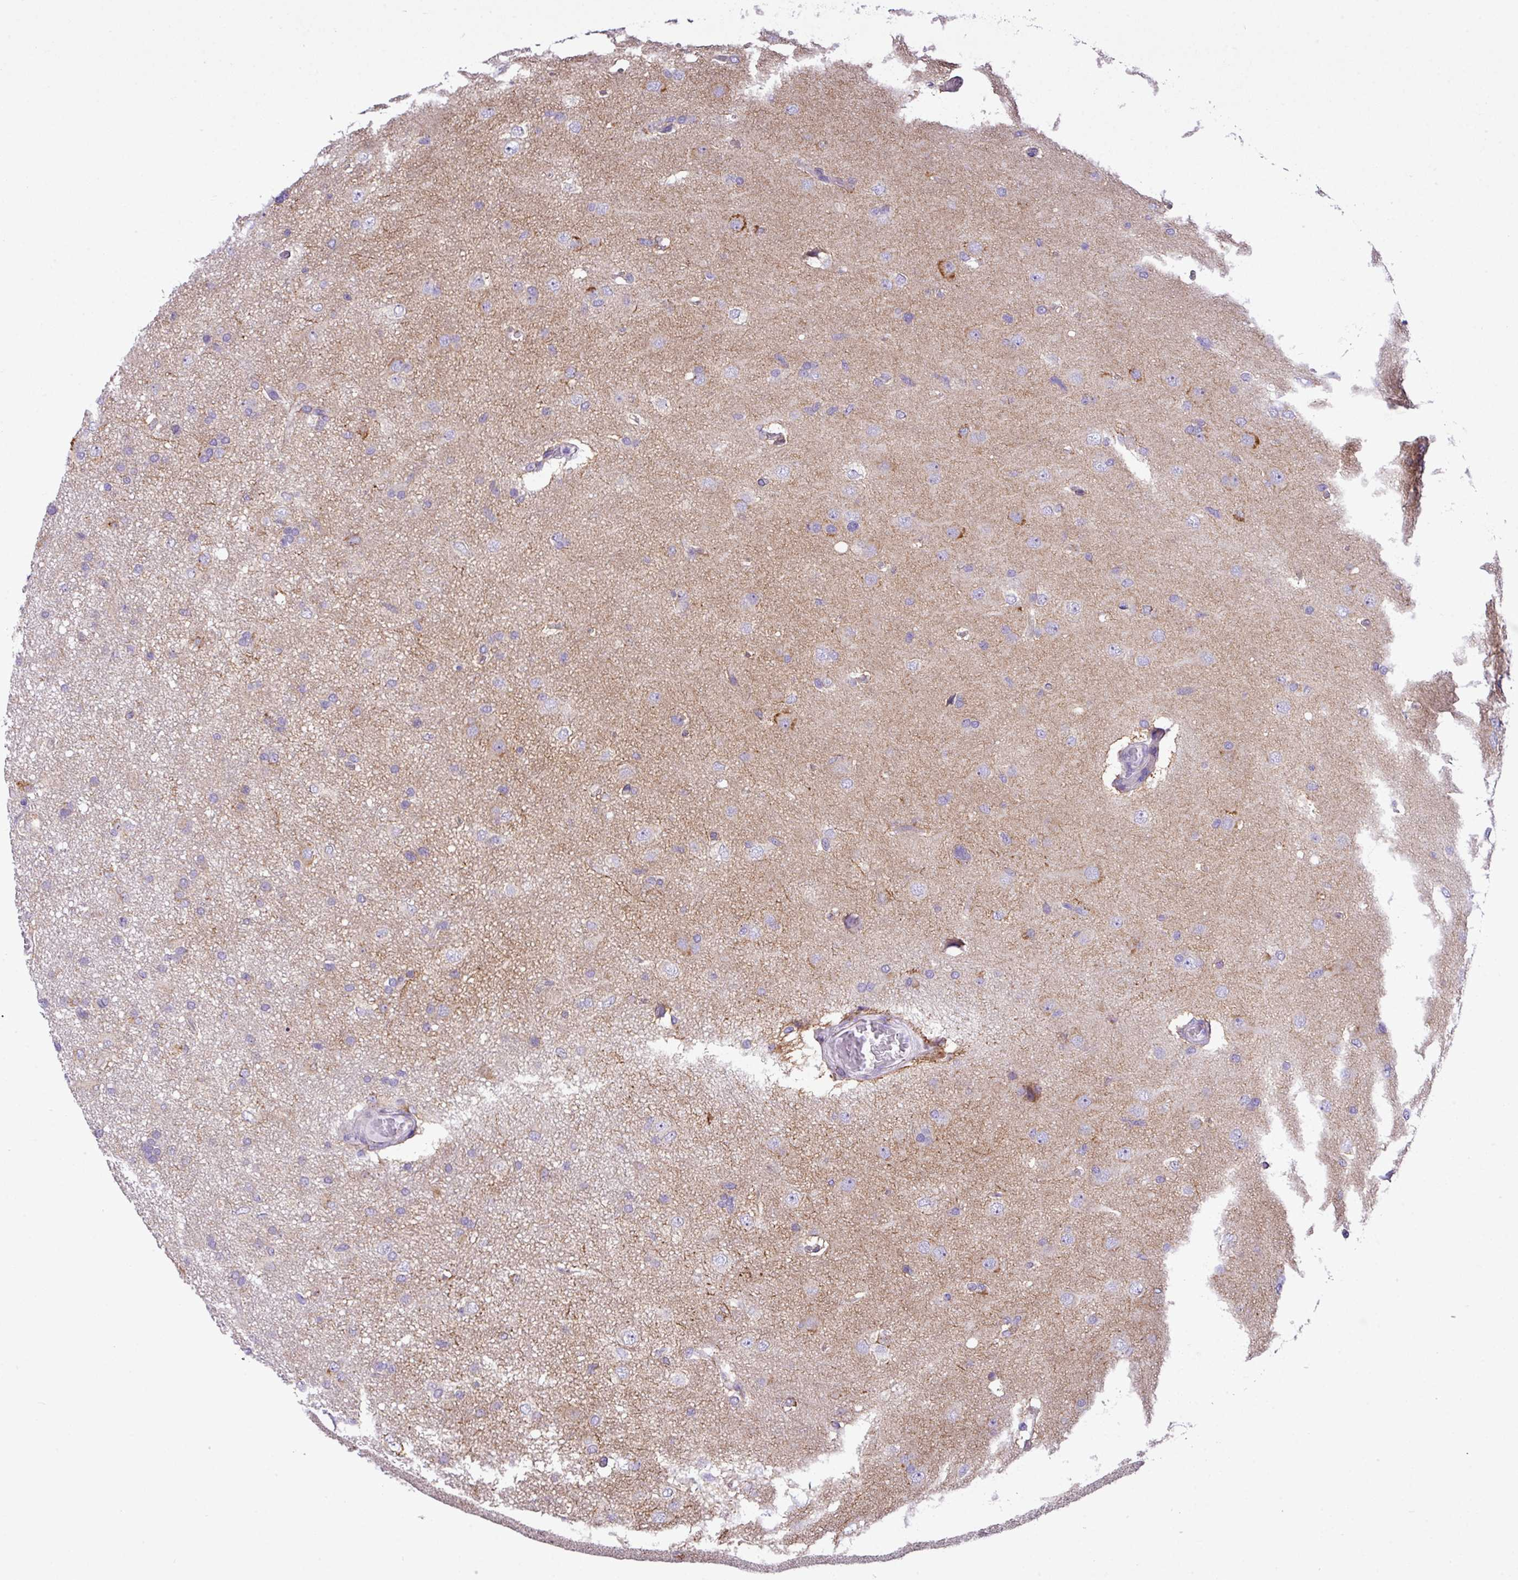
{"staining": {"intensity": "negative", "quantity": "none", "location": "none"}, "tissue": "glioma", "cell_type": "Tumor cells", "image_type": "cancer", "snomed": [{"axis": "morphology", "description": "Glioma, malignant, High grade"}, {"axis": "topography", "description": "Brain"}], "caption": "A photomicrograph of human malignant high-grade glioma is negative for staining in tumor cells.", "gene": "CFAP97", "patient": {"sex": "male", "age": 53}}